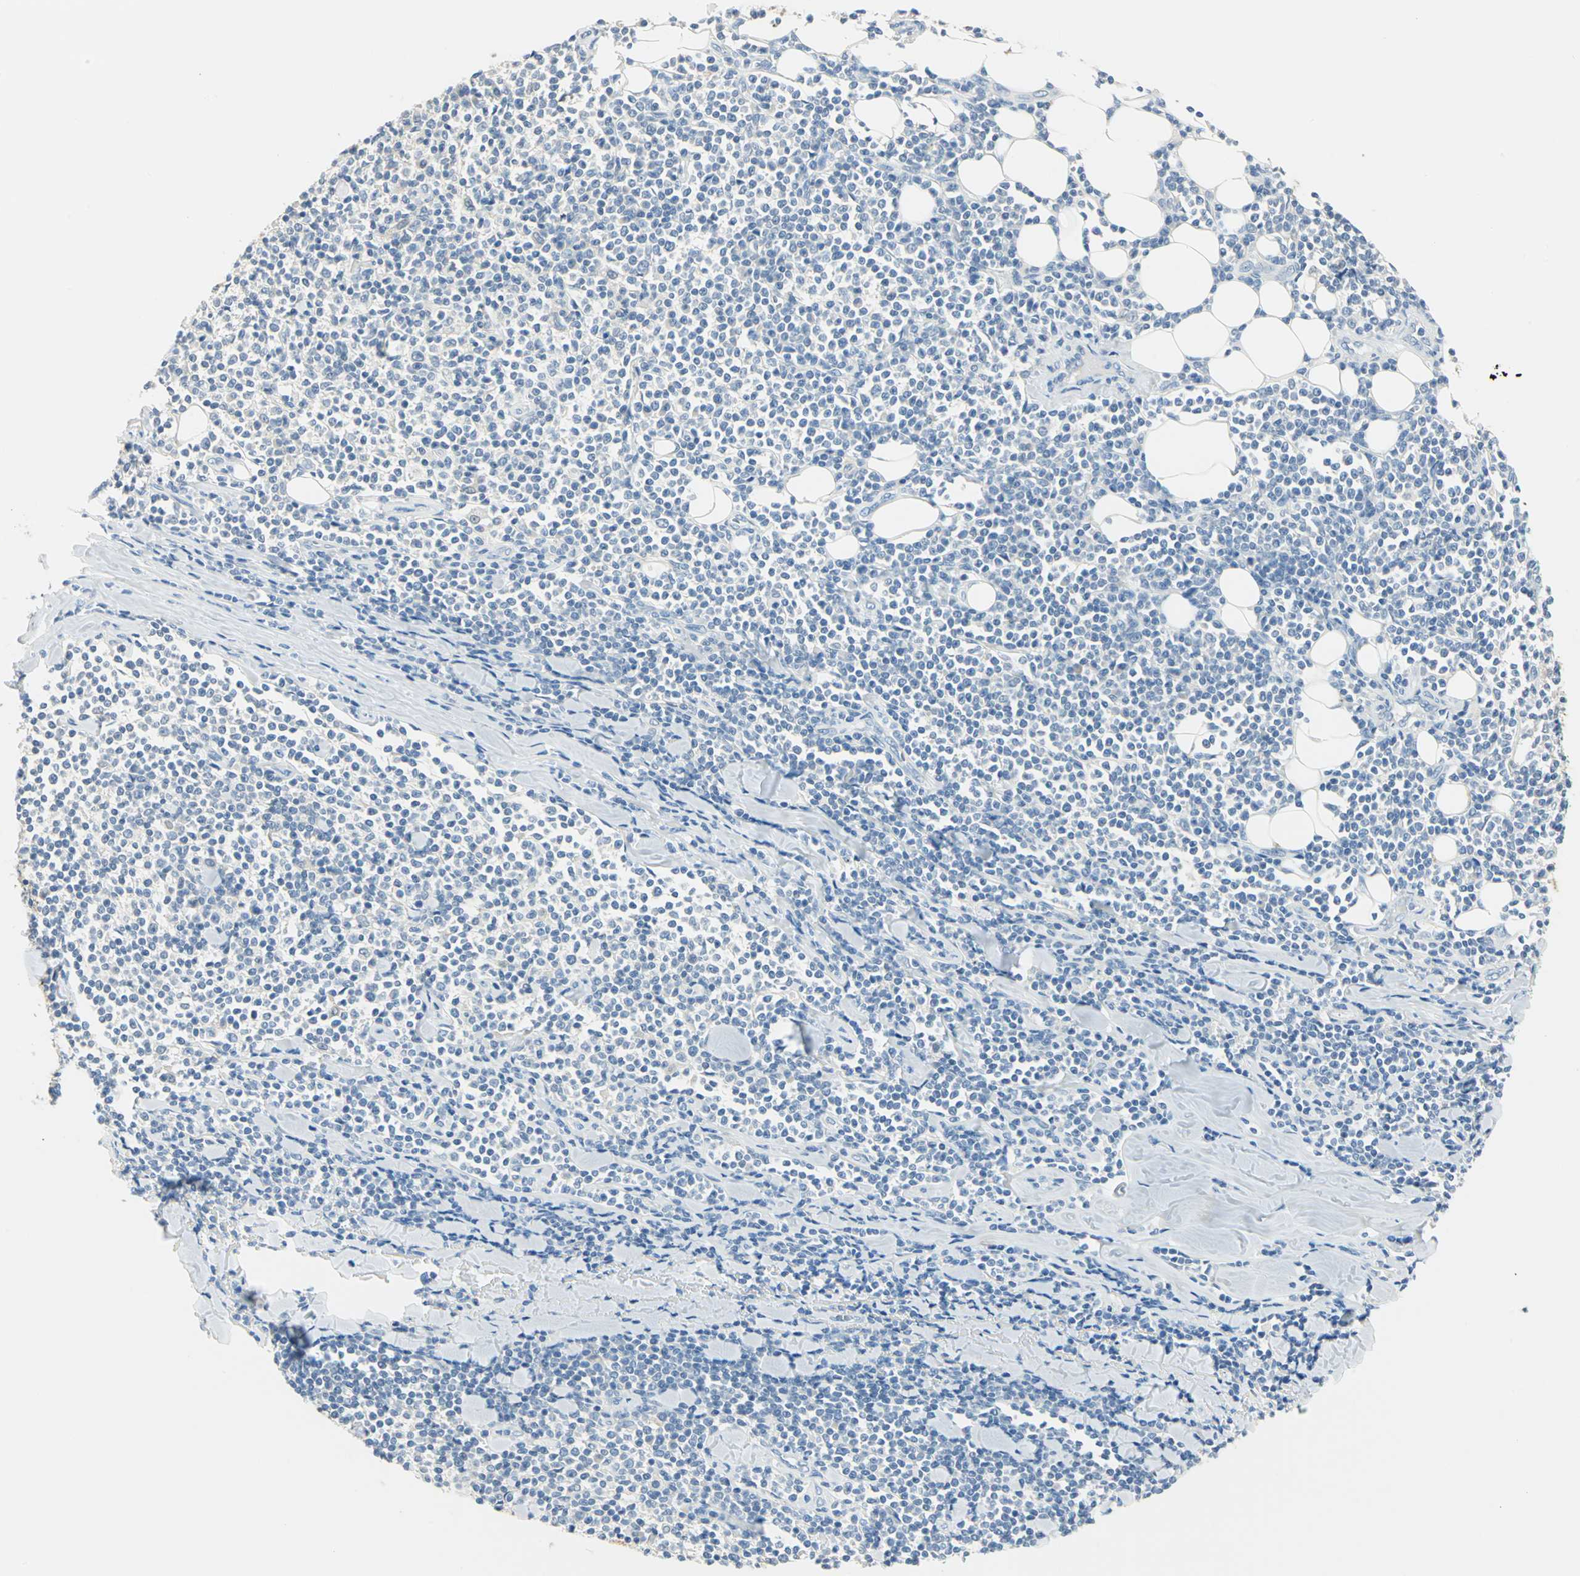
{"staining": {"intensity": "negative", "quantity": "none", "location": "none"}, "tissue": "lymphoma", "cell_type": "Tumor cells", "image_type": "cancer", "snomed": [{"axis": "morphology", "description": "Malignant lymphoma, non-Hodgkin's type, Low grade"}, {"axis": "topography", "description": "Soft tissue"}], "caption": "This is an immunohistochemistry image of lymphoma. There is no positivity in tumor cells.", "gene": "UCHL1", "patient": {"sex": "male", "age": 92}}